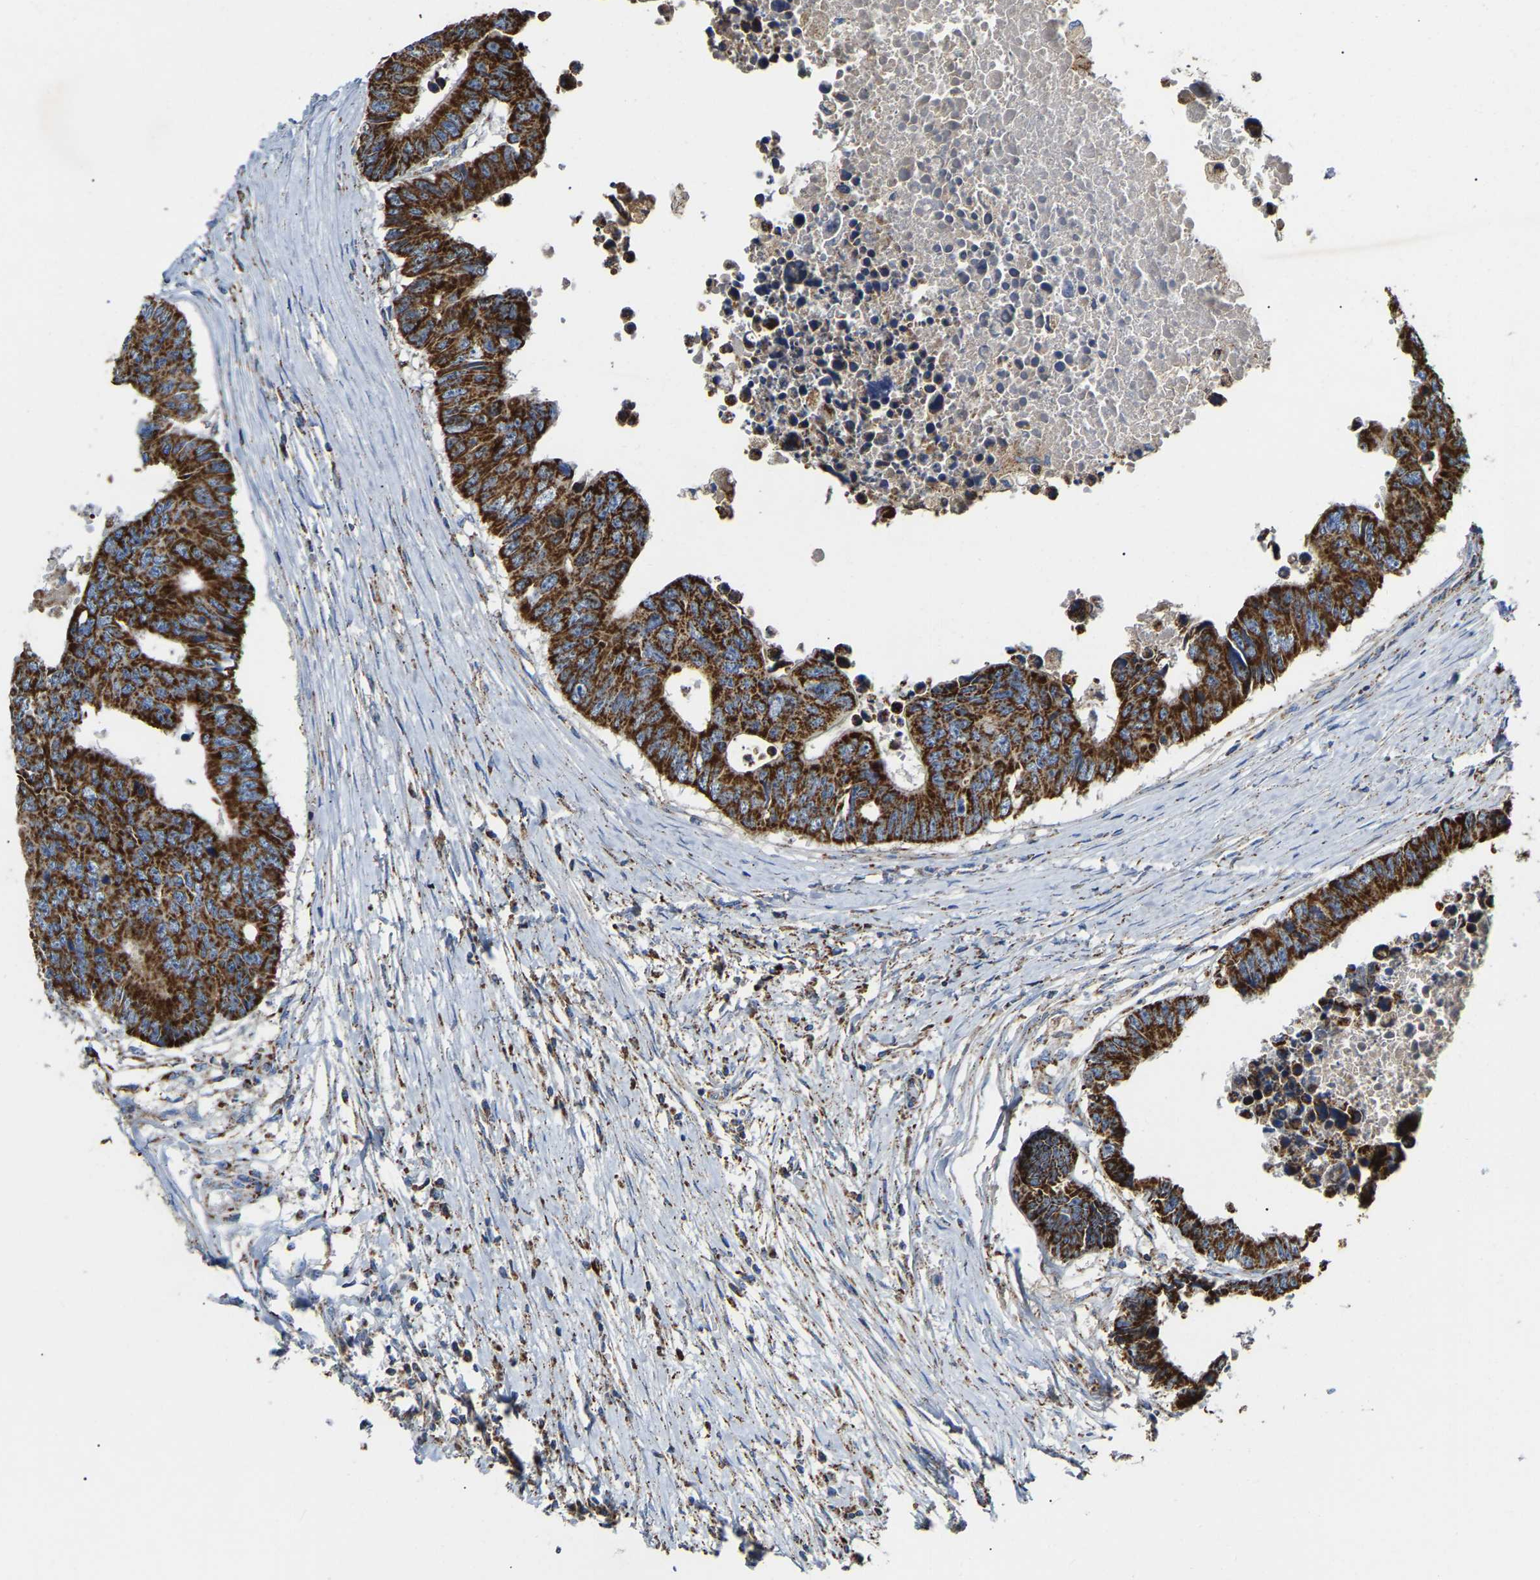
{"staining": {"intensity": "strong", "quantity": ">75%", "location": "cytoplasmic/membranous"}, "tissue": "colorectal cancer", "cell_type": "Tumor cells", "image_type": "cancer", "snomed": [{"axis": "morphology", "description": "Adenocarcinoma, NOS"}, {"axis": "topography", "description": "Rectum"}], "caption": "A high amount of strong cytoplasmic/membranous expression is present in about >75% of tumor cells in adenocarcinoma (colorectal) tissue. (DAB (3,3'-diaminobenzidine) = brown stain, brightfield microscopy at high magnification).", "gene": "HIBADH", "patient": {"sex": "male", "age": 84}}